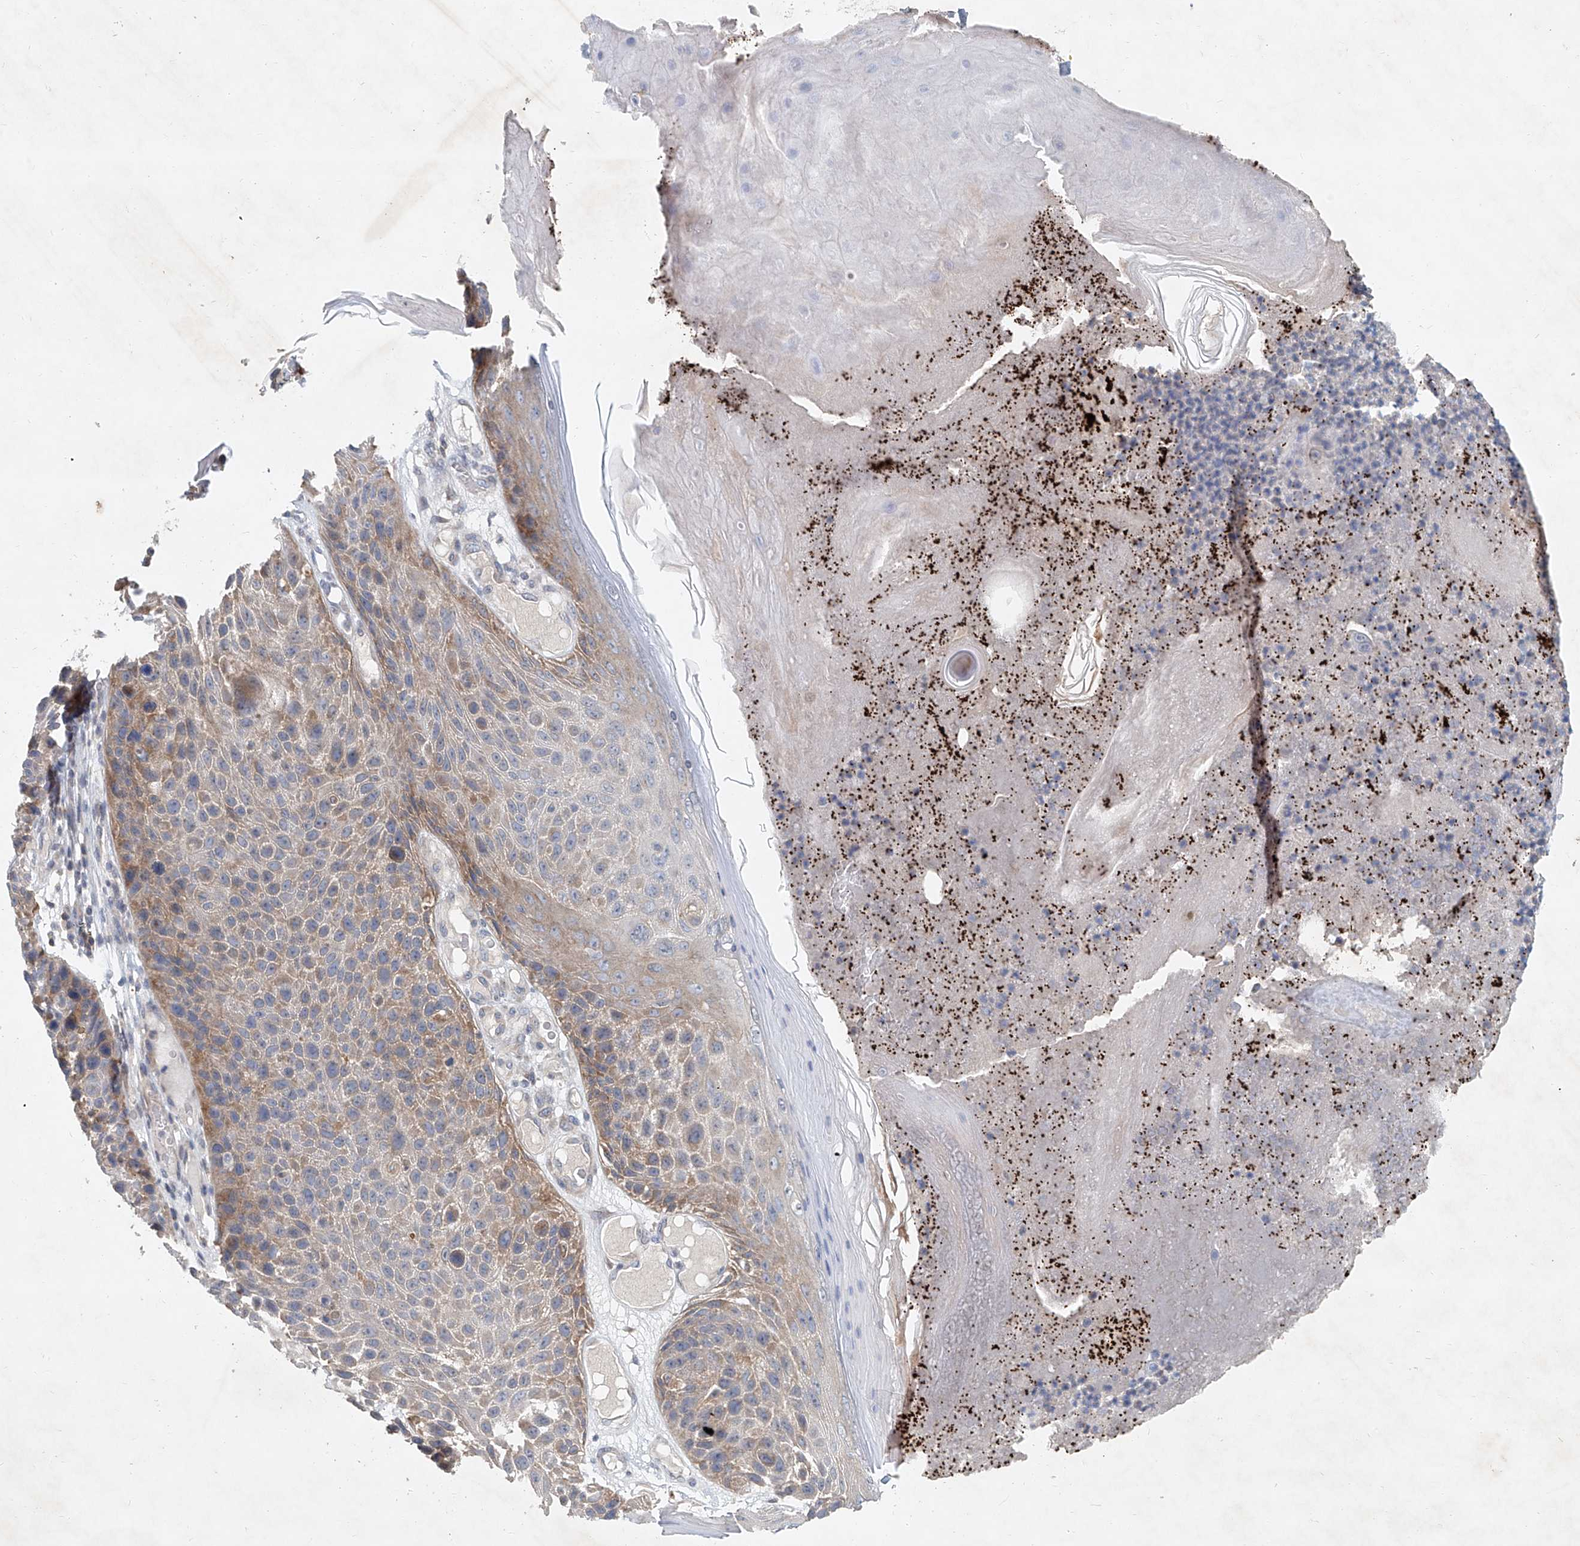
{"staining": {"intensity": "moderate", "quantity": "25%-75%", "location": "cytoplasmic/membranous"}, "tissue": "skin cancer", "cell_type": "Tumor cells", "image_type": "cancer", "snomed": [{"axis": "morphology", "description": "Squamous cell carcinoma, NOS"}, {"axis": "topography", "description": "Skin"}], "caption": "Protein analysis of squamous cell carcinoma (skin) tissue reveals moderate cytoplasmic/membranous staining in about 25%-75% of tumor cells.", "gene": "CARMIL1", "patient": {"sex": "female", "age": 88}}